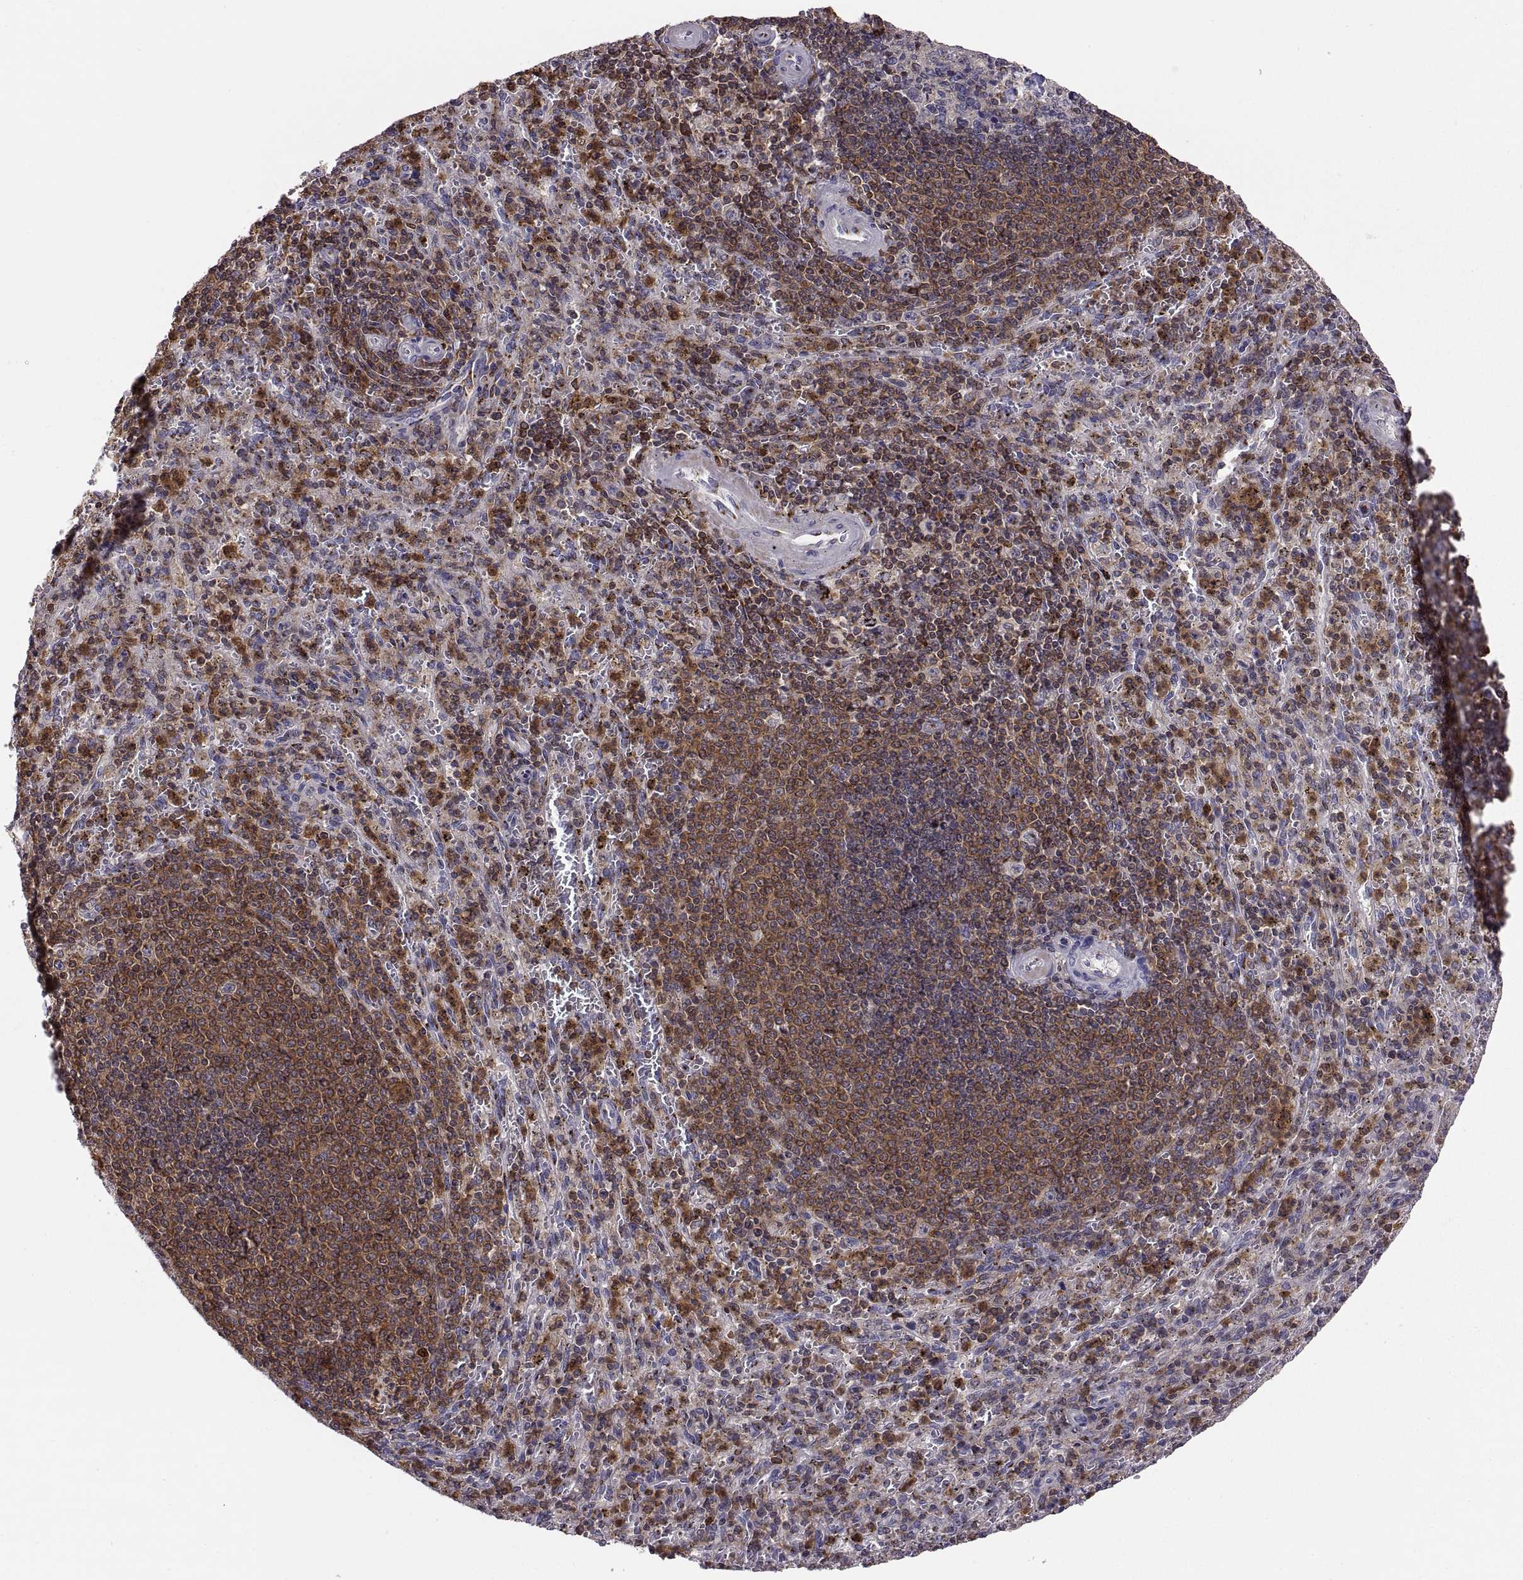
{"staining": {"intensity": "strong", "quantity": "25%-75%", "location": "cytoplasmic/membranous"}, "tissue": "spleen", "cell_type": "Cells in red pulp", "image_type": "normal", "snomed": [{"axis": "morphology", "description": "Normal tissue, NOS"}, {"axis": "topography", "description": "Spleen"}], "caption": "Cells in red pulp reveal strong cytoplasmic/membranous positivity in approximately 25%-75% of cells in unremarkable spleen. The staining is performed using DAB brown chromogen to label protein expression. The nuclei are counter-stained blue using hematoxylin.", "gene": "ACAP1", "patient": {"sex": "male", "age": 57}}